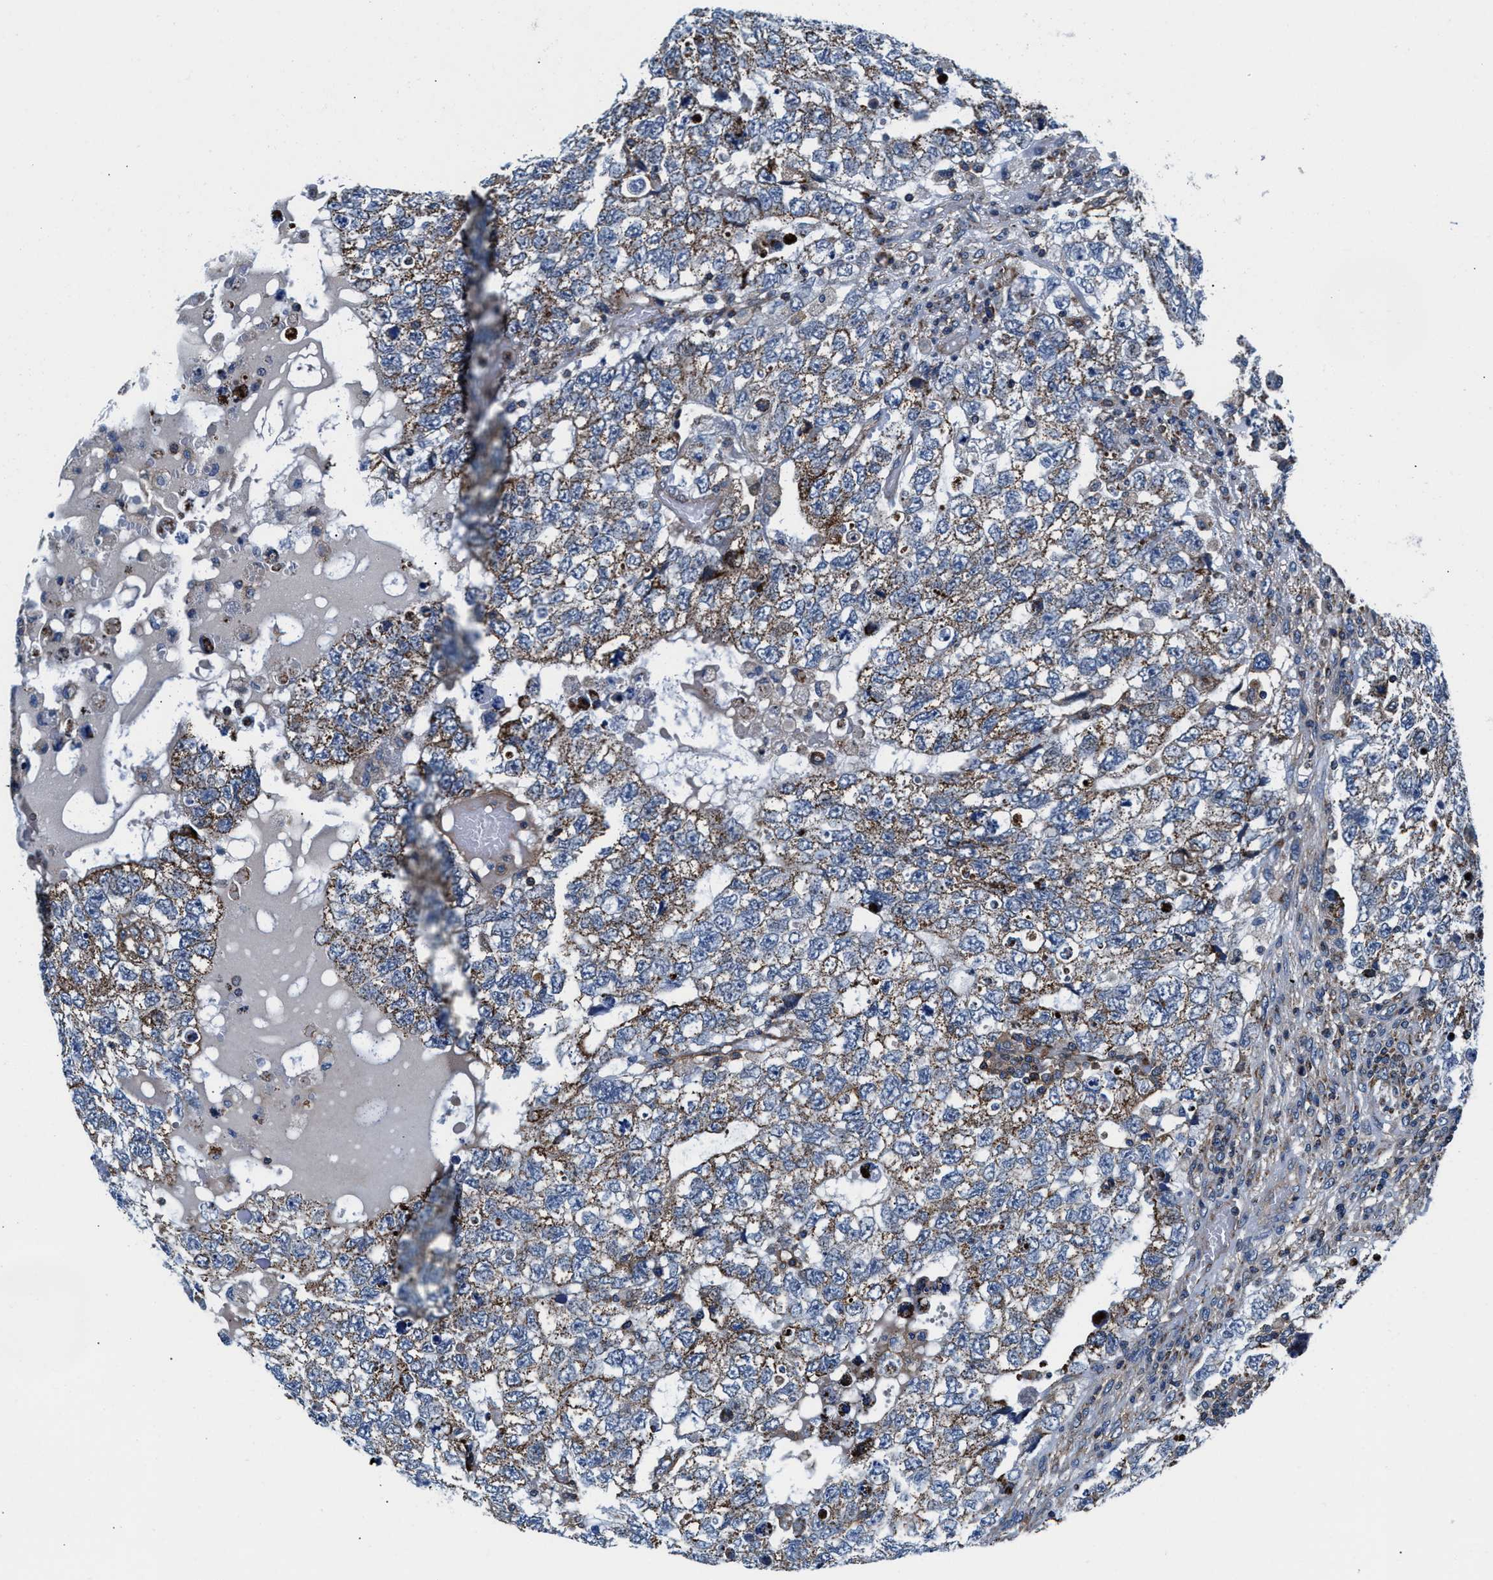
{"staining": {"intensity": "moderate", "quantity": ">75%", "location": "cytoplasmic/membranous"}, "tissue": "testis cancer", "cell_type": "Tumor cells", "image_type": "cancer", "snomed": [{"axis": "morphology", "description": "Carcinoma, Embryonal, NOS"}, {"axis": "topography", "description": "Testis"}], "caption": "DAB immunohistochemical staining of testis cancer (embryonal carcinoma) displays moderate cytoplasmic/membranous protein expression in approximately >75% of tumor cells.", "gene": "NKTR", "patient": {"sex": "male", "age": 36}}